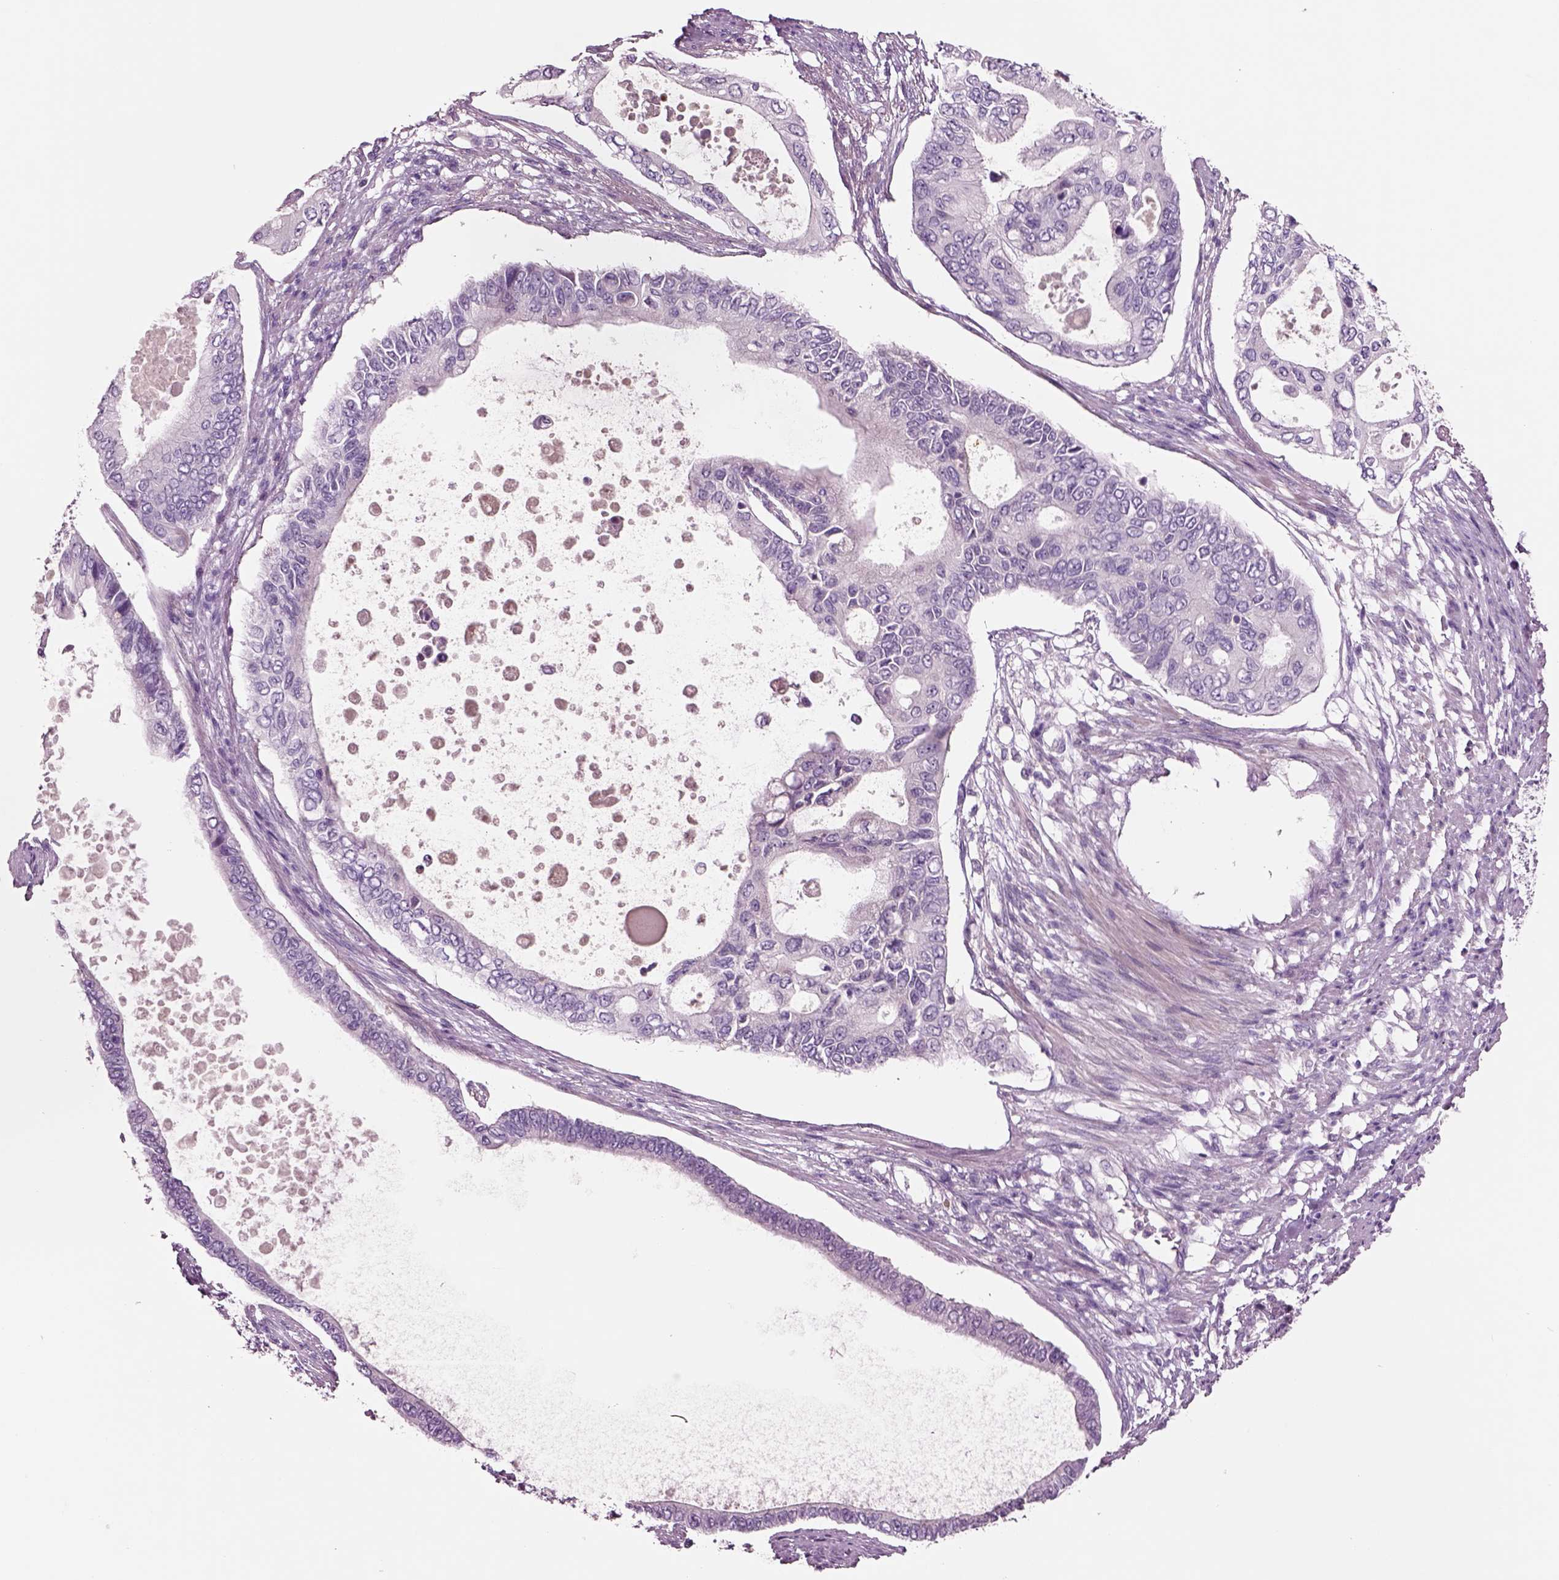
{"staining": {"intensity": "negative", "quantity": "none", "location": "none"}, "tissue": "pancreatic cancer", "cell_type": "Tumor cells", "image_type": "cancer", "snomed": [{"axis": "morphology", "description": "Adenocarcinoma, NOS"}, {"axis": "topography", "description": "Pancreas"}], "caption": "Immunohistochemistry (IHC) micrograph of human pancreatic cancer stained for a protein (brown), which reveals no expression in tumor cells. (Stains: DAB IHC with hematoxylin counter stain, Microscopy: brightfield microscopy at high magnification).", "gene": "PLPP7", "patient": {"sex": "female", "age": 63}}